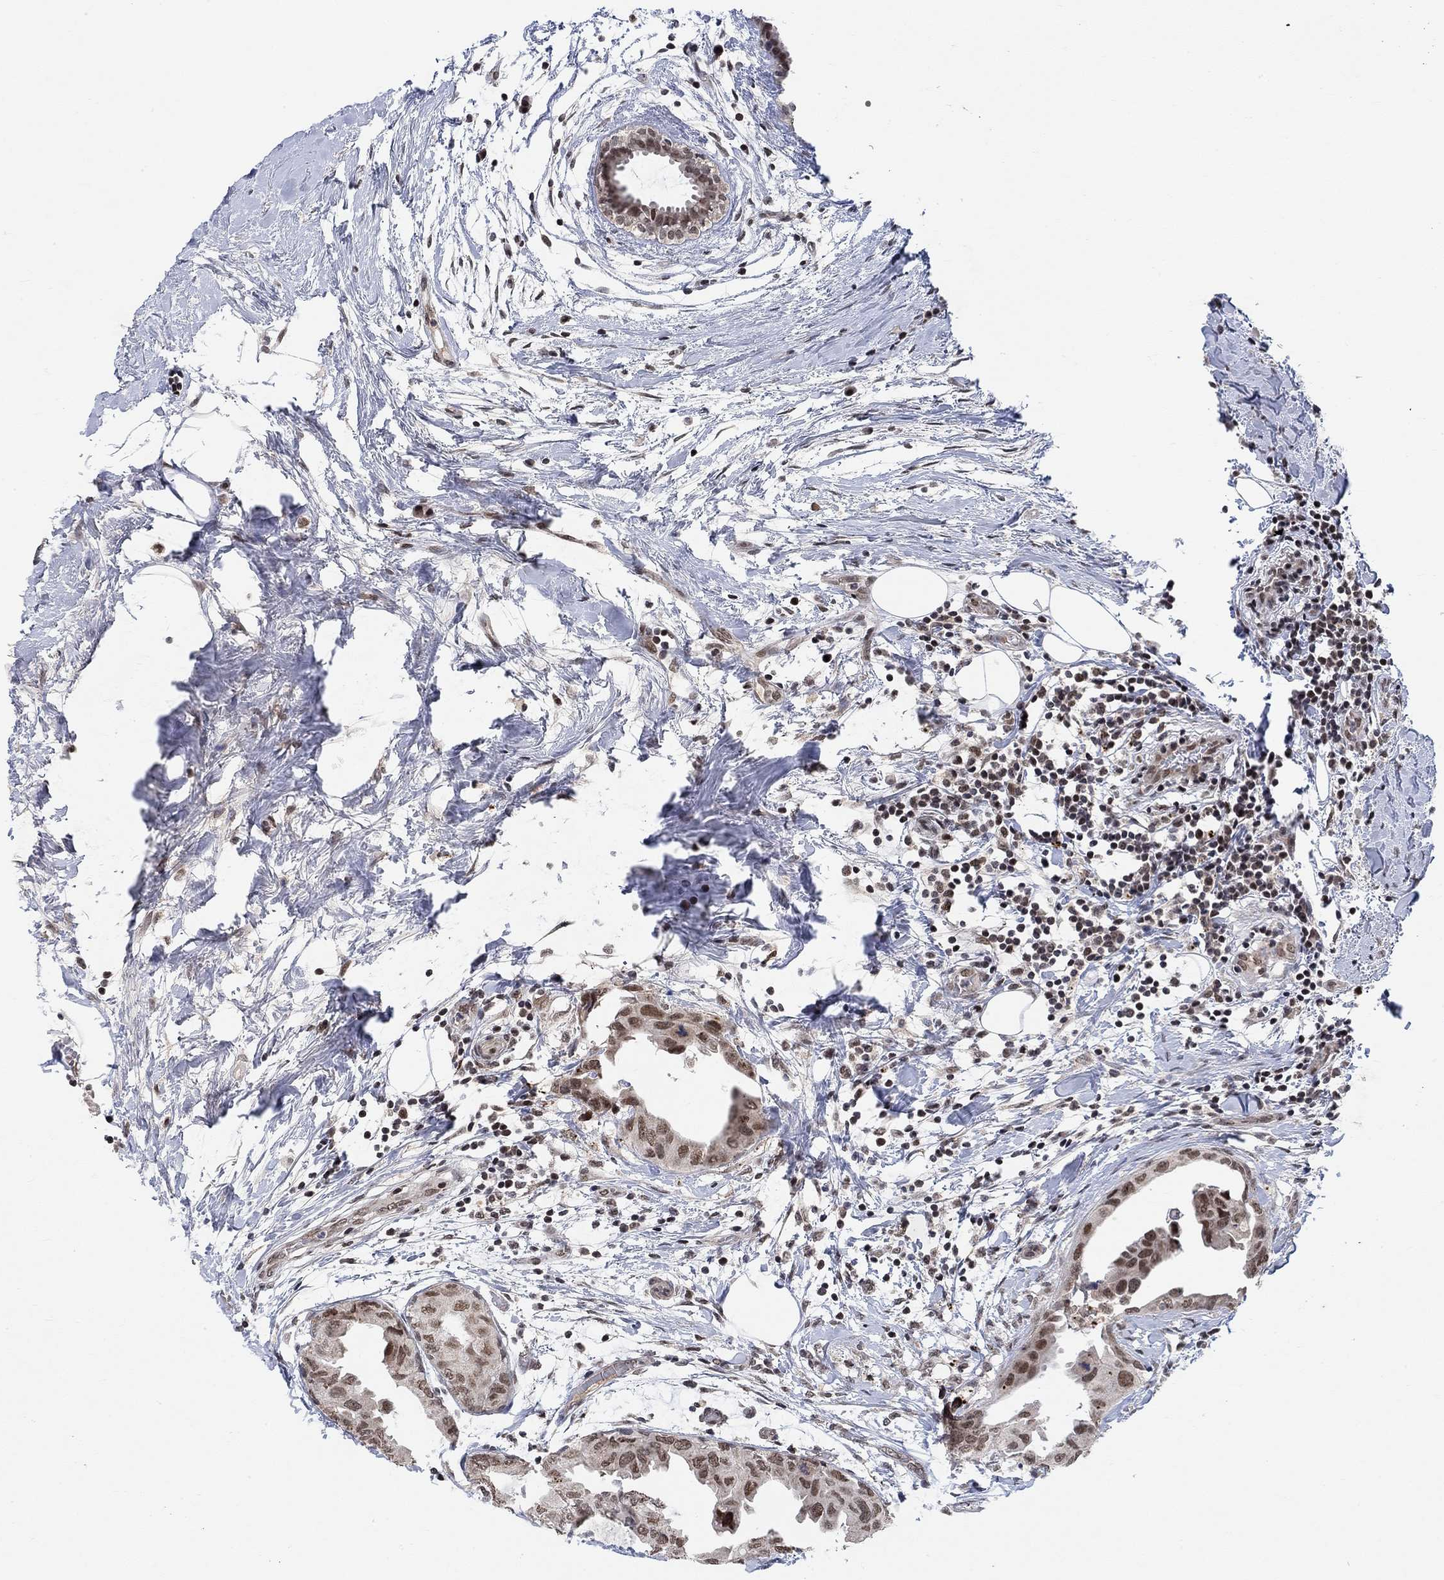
{"staining": {"intensity": "moderate", "quantity": "25%-75%", "location": "nuclear"}, "tissue": "breast cancer", "cell_type": "Tumor cells", "image_type": "cancer", "snomed": [{"axis": "morphology", "description": "Normal tissue, NOS"}, {"axis": "morphology", "description": "Duct carcinoma"}, {"axis": "topography", "description": "Breast"}], "caption": "Intraductal carcinoma (breast) stained with DAB immunohistochemistry reveals medium levels of moderate nuclear expression in approximately 25%-75% of tumor cells.", "gene": "THAP8", "patient": {"sex": "female", "age": 40}}